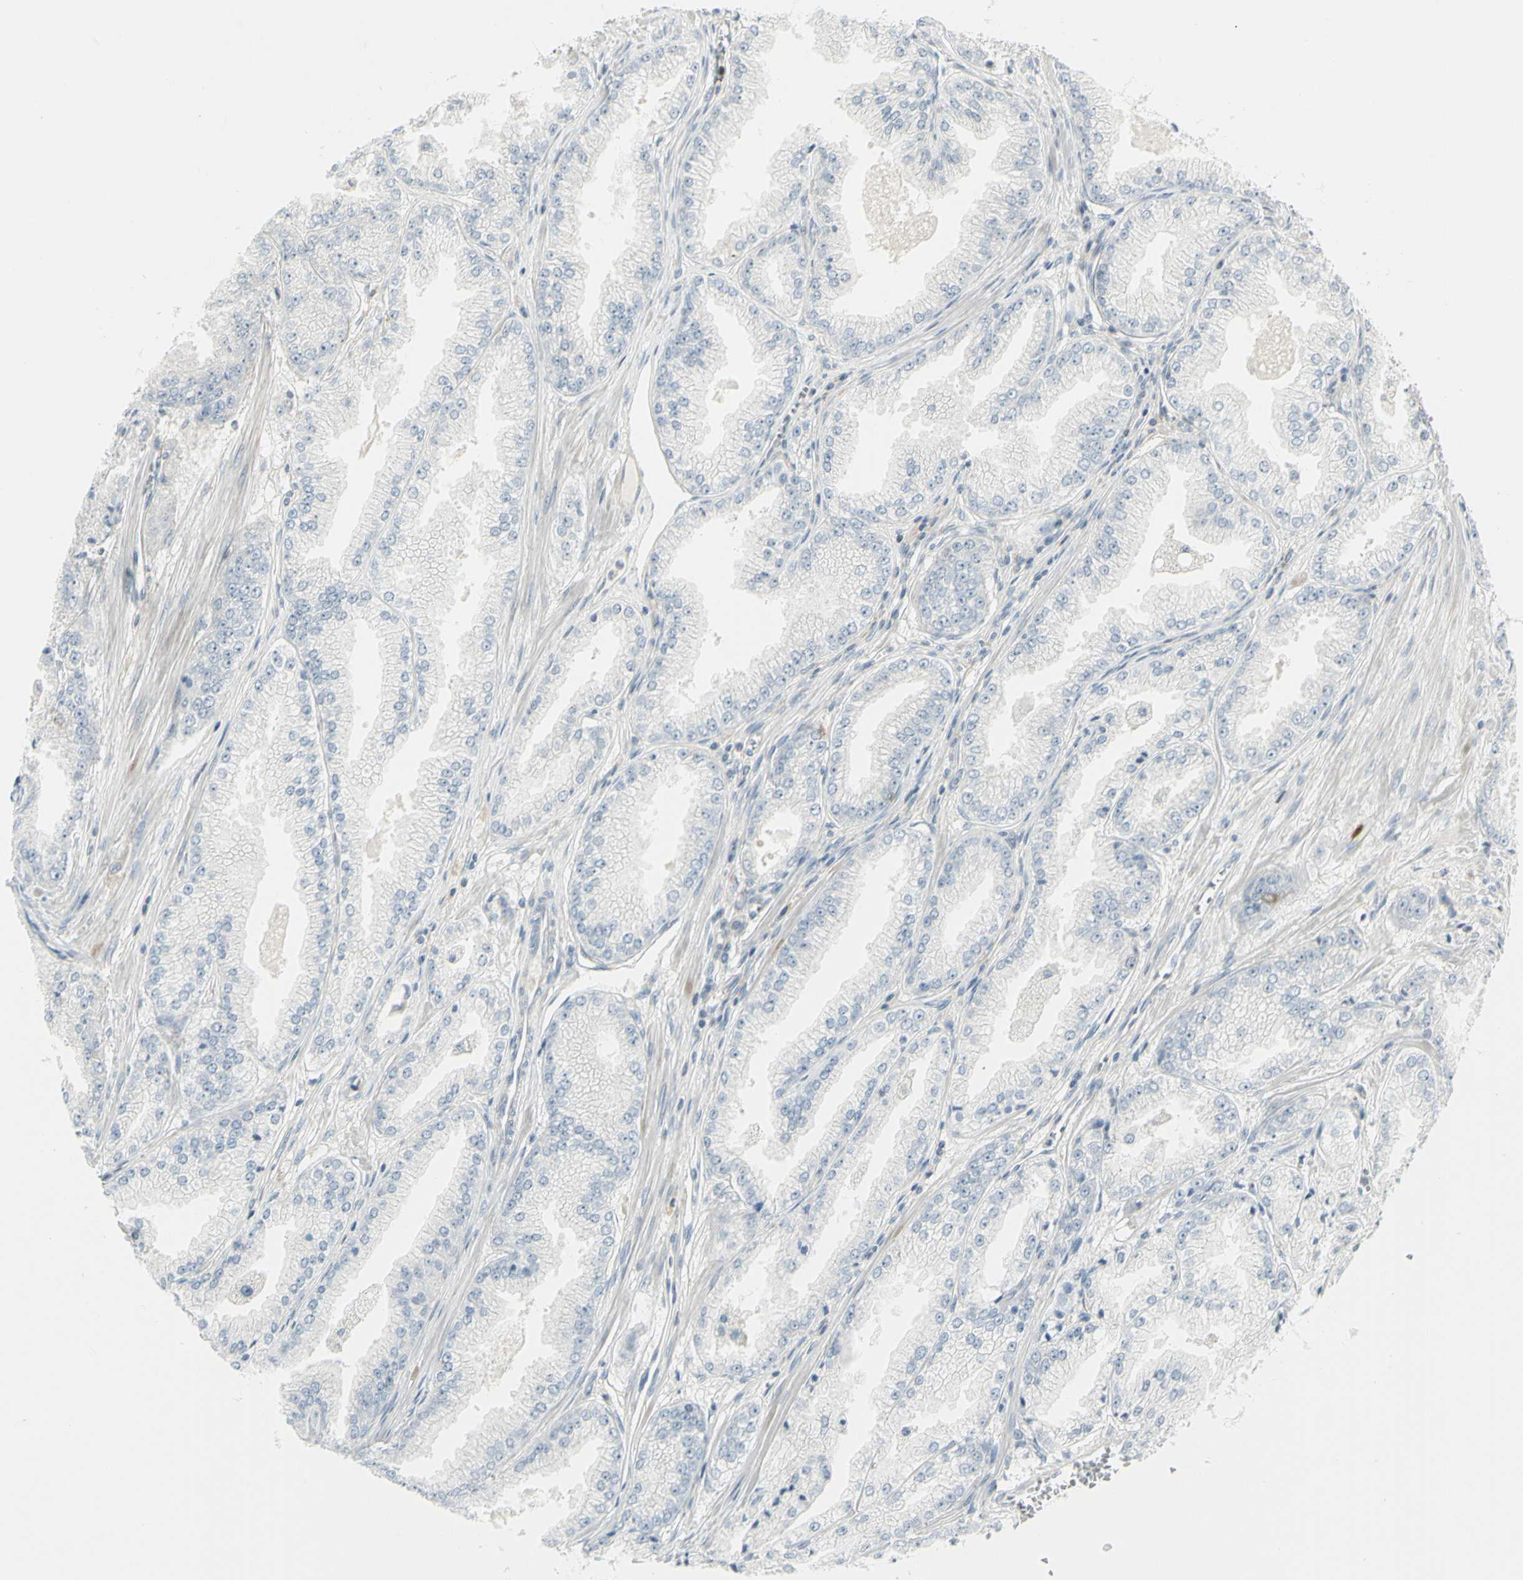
{"staining": {"intensity": "negative", "quantity": "none", "location": "none"}, "tissue": "prostate cancer", "cell_type": "Tumor cells", "image_type": "cancer", "snomed": [{"axis": "morphology", "description": "Adenocarcinoma, High grade"}, {"axis": "topography", "description": "Prostate"}], "caption": "The immunohistochemistry (IHC) photomicrograph has no significant staining in tumor cells of high-grade adenocarcinoma (prostate) tissue.", "gene": "CCNB2", "patient": {"sex": "male", "age": 61}}